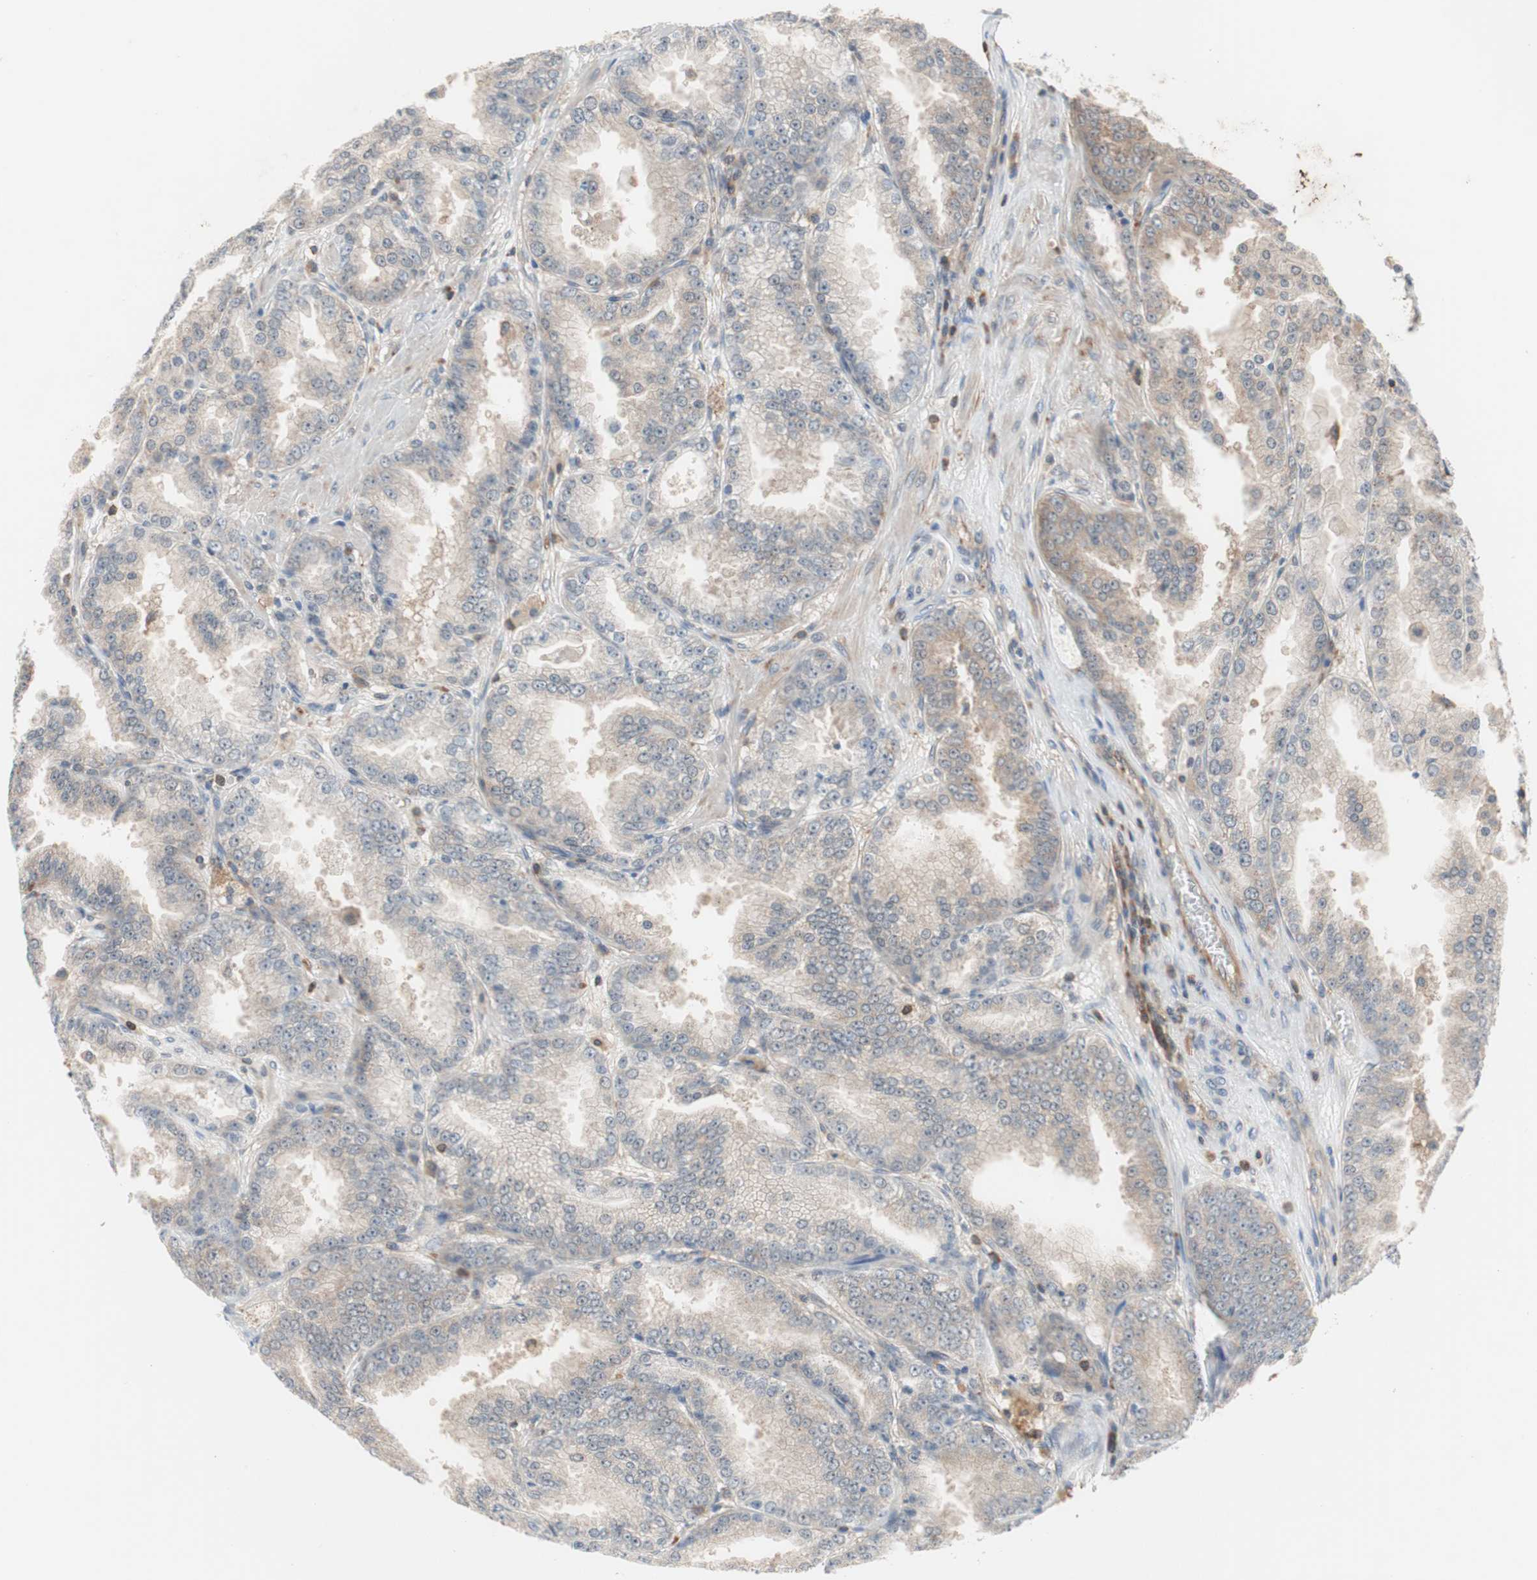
{"staining": {"intensity": "weak", "quantity": "25%-75%", "location": "cytoplasmic/membranous"}, "tissue": "prostate cancer", "cell_type": "Tumor cells", "image_type": "cancer", "snomed": [{"axis": "morphology", "description": "Adenocarcinoma, High grade"}, {"axis": "topography", "description": "Prostate"}], "caption": "Protein expression by immunohistochemistry demonstrates weak cytoplasmic/membranous expression in about 25%-75% of tumor cells in prostate adenocarcinoma (high-grade).", "gene": "GALT", "patient": {"sex": "male", "age": 61}}